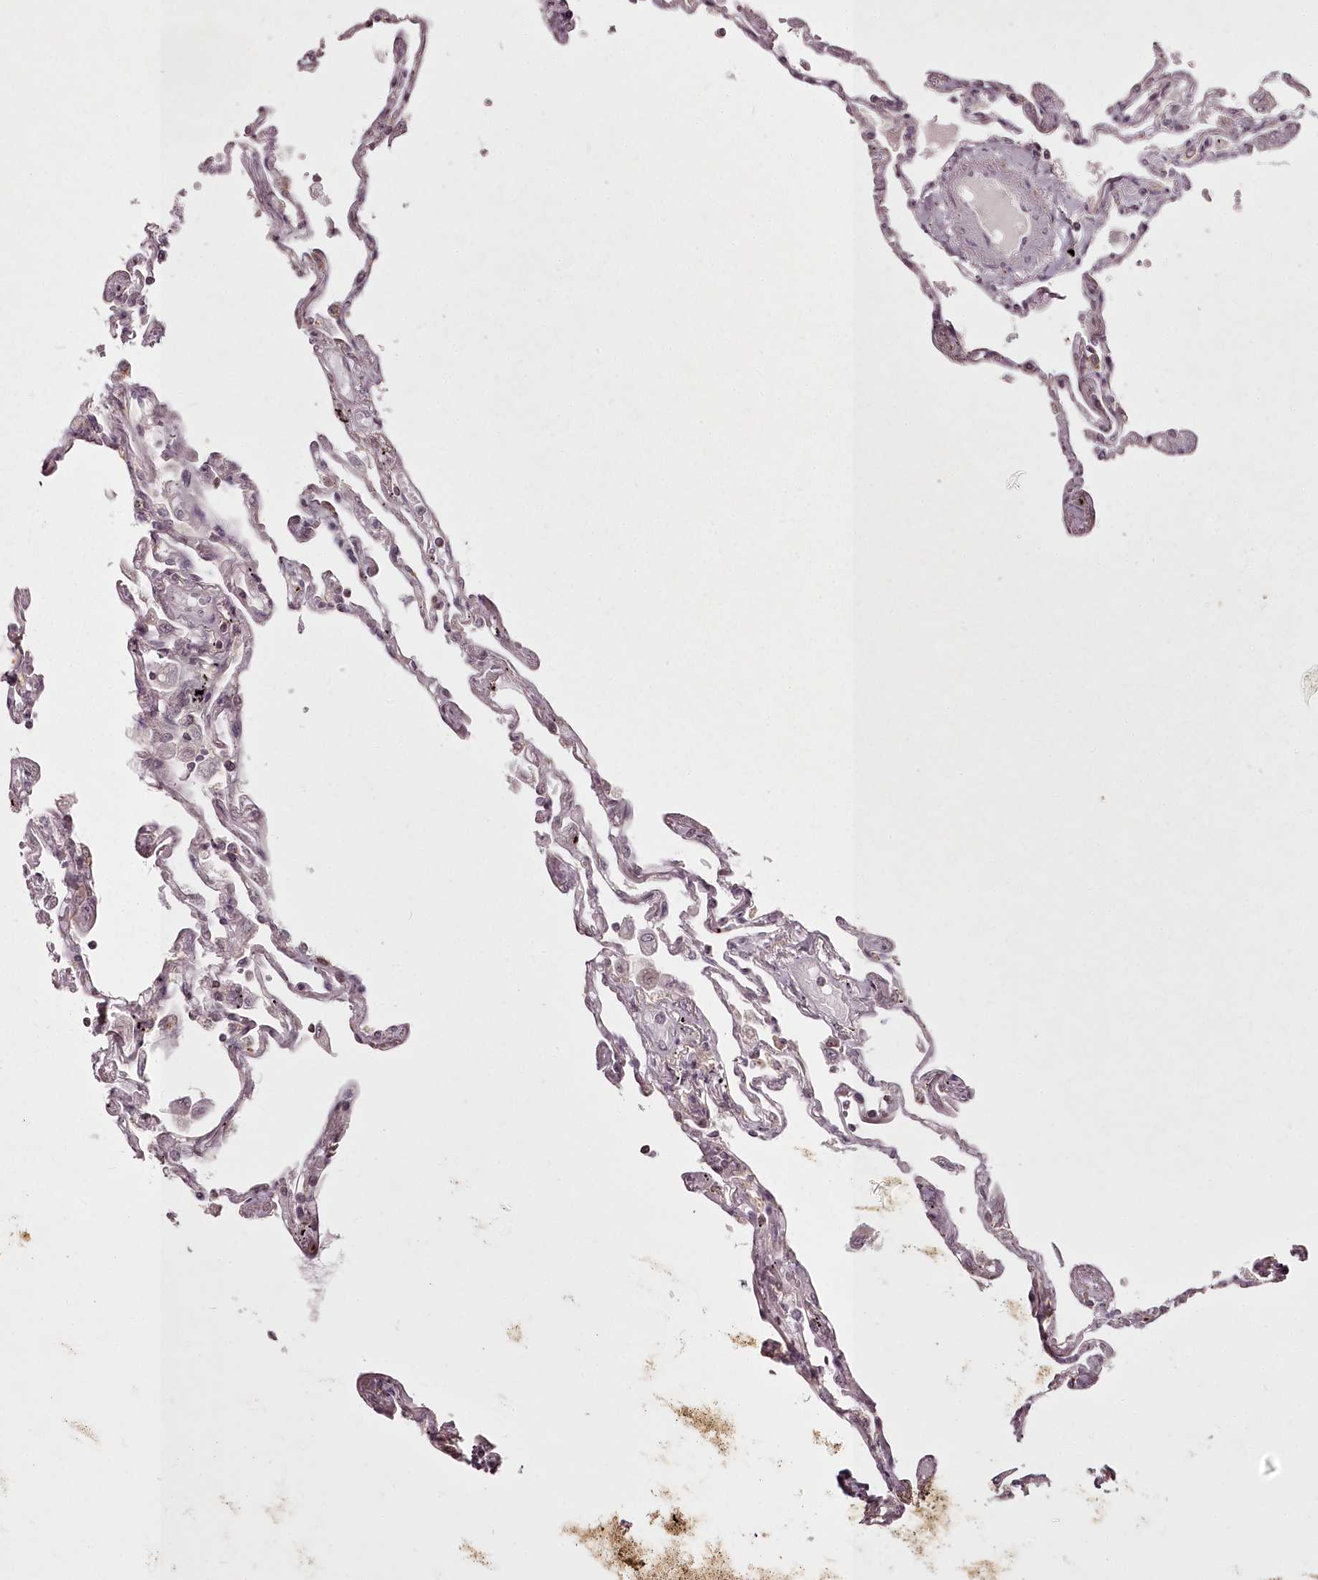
{"staining": {"intensity": "moderate", "quantity": "<25%", "location": "cytoplasmic/membranous"}, "tissue": "lung", "cell_type": "Alveolar cells", "image_type": "normal", "snomed": [{"axis": "morphology", "description": "Normal tissue, NOS"}, {"axis": "topography", "description": "Lung"}], "caption": "Protein staining shows moderate cytoplasmic/membranous staining in approximately <25% of alveolar cells in unremarkable lung.", "gene": "CHCHD2", "patient": {"sex": "female", "age": 67}}